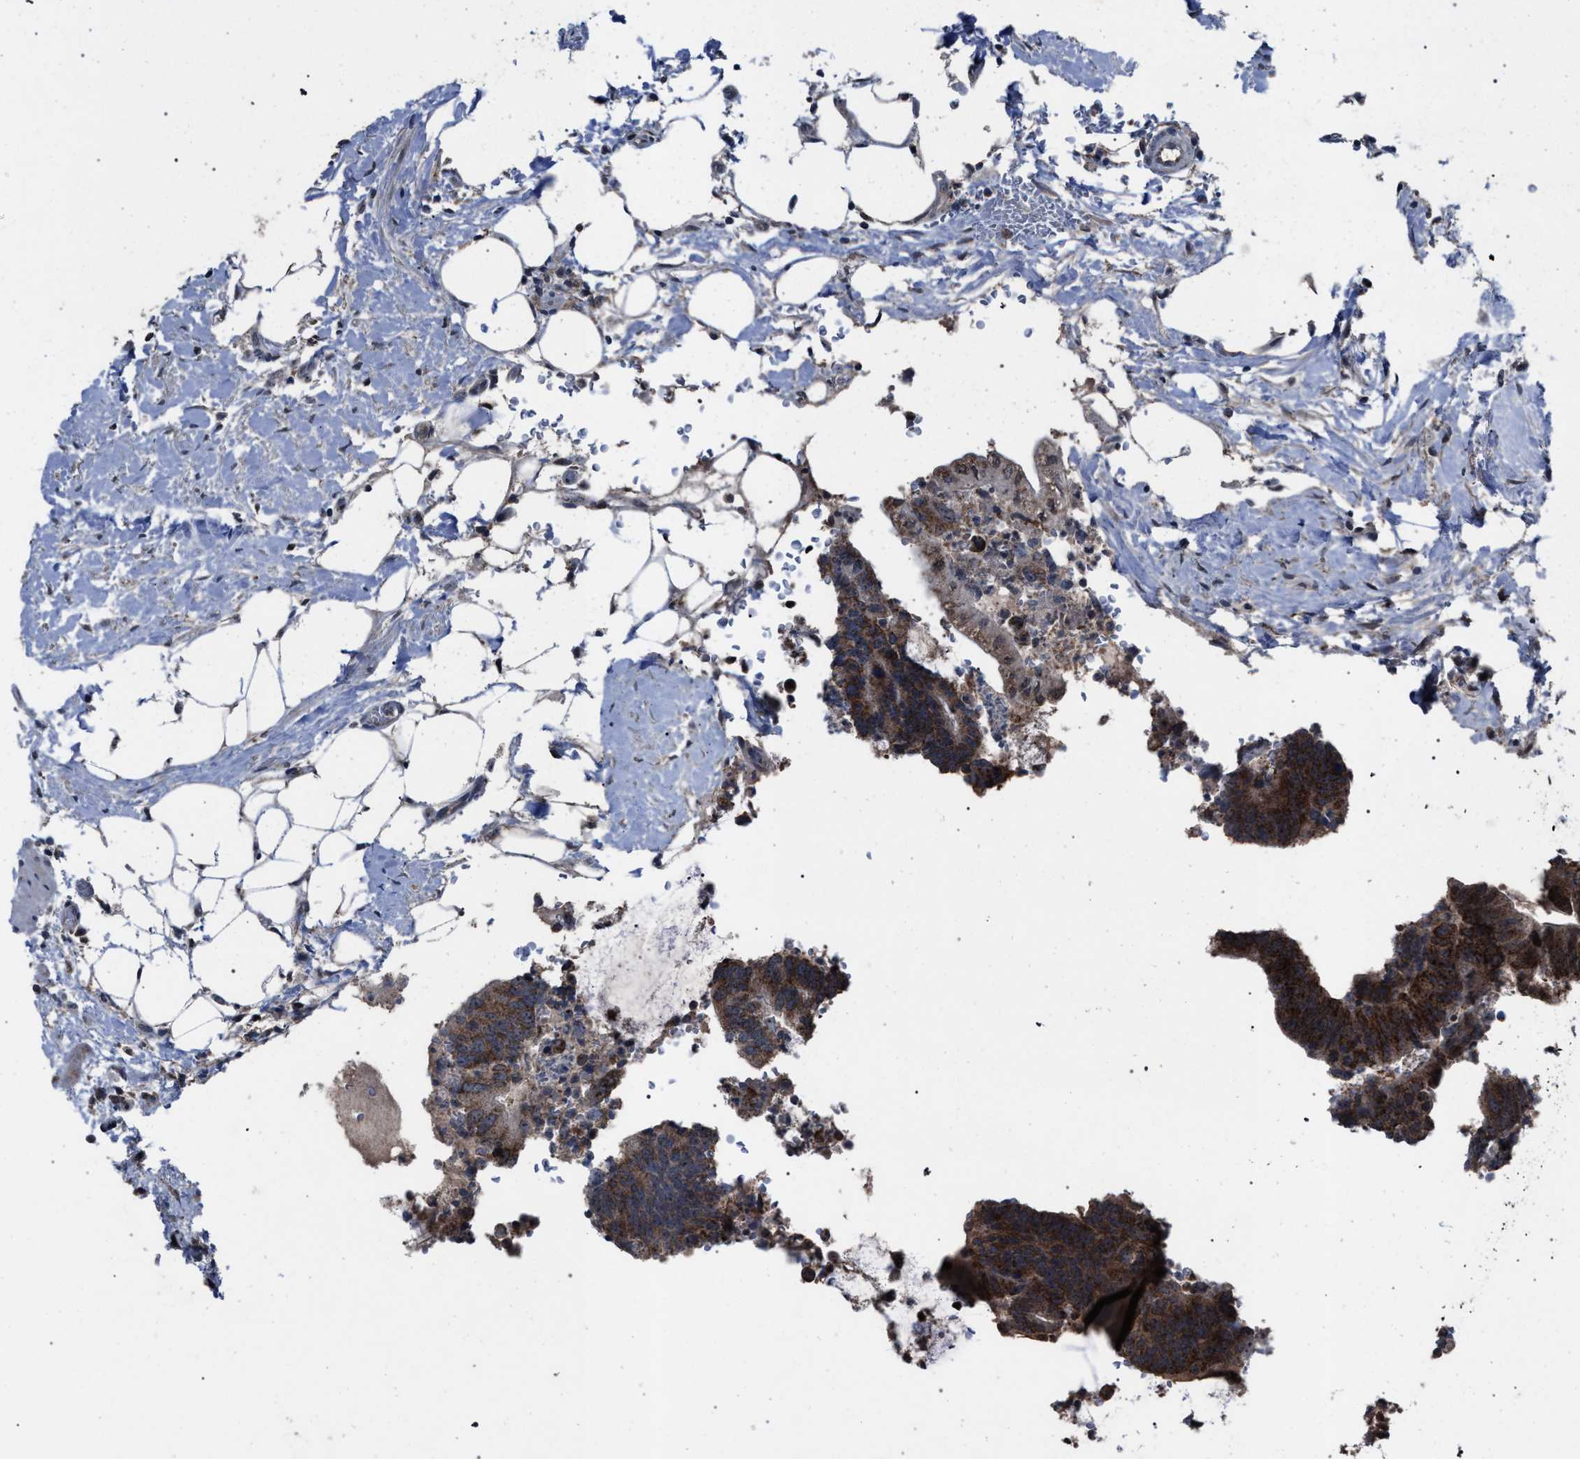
{"staining": {"intensity": "strong", "quantity": ">75%", "location": "cytoplasmic/membranous"}, "tissue": "colorectal cancer", "cell_type": "Tumor cells", "image_type": "cancer", "snomed": [{"axis": "morphology", "description": "Adenocarcinoma, NOS"}, {"axis": "topography", "description": "Colon"}], "caption": "Strong cytoplasmic/membranous staining is seen in about >75% of tumor cells in adenocarcinoma (colorectal). The staining was performed using DAB, with brown indicating positive protein expression. Nuclei are stained blue with hematoxylin.", "gene": "HSD17B4", "patient": {"sex": "male", "age": 56}}